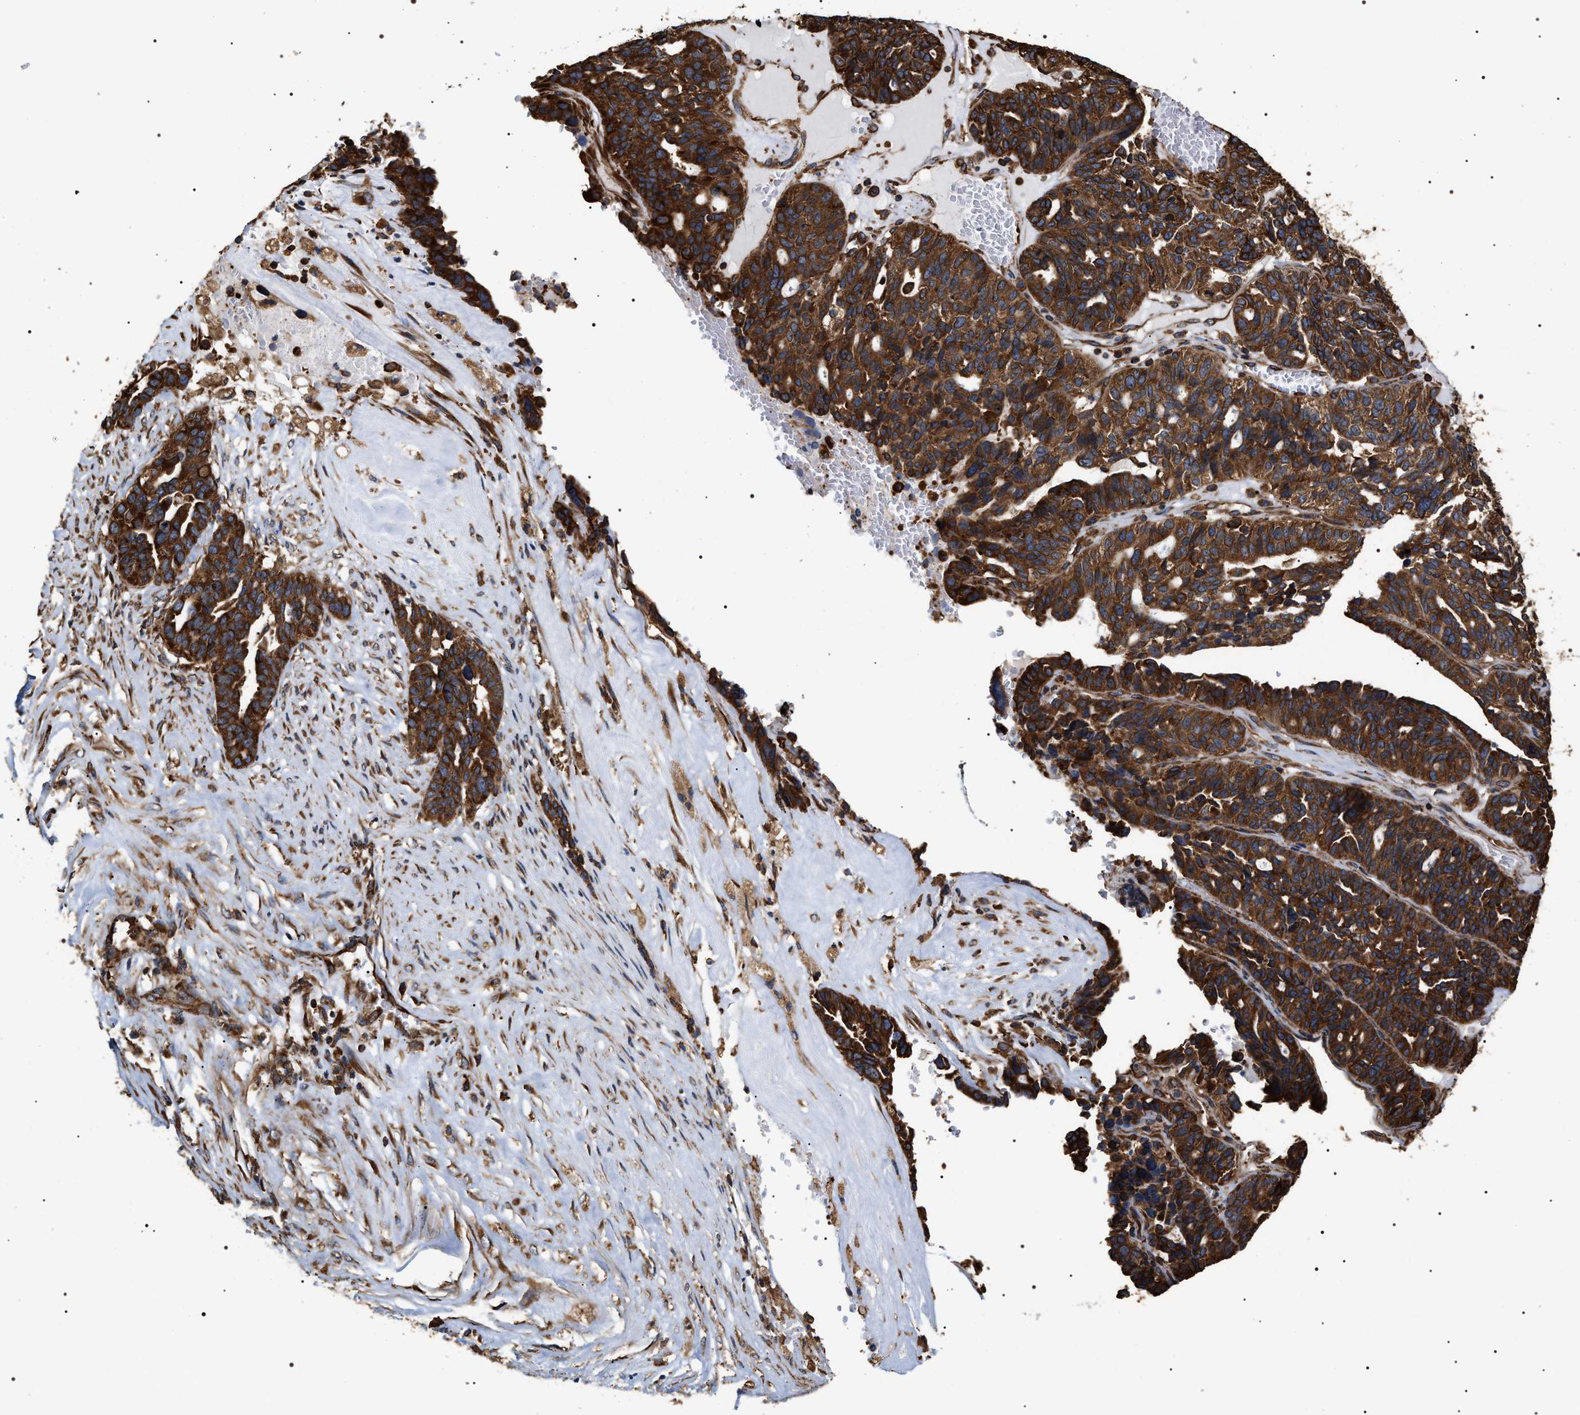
{"staining": {"intensity": "strong", "quantity": ">75%", "location": "cytoplasmic/membranous"}, "tissue": "ovarian cancer", "cell_type": "Tumor cells", "image_type": "cancer", "snomed": [{"axis": "morphology", "description": "Cystadenocarcinoma, serous, NOS"}, {"axis": "topography", "description": "Ovary"}], "caption": "A micrograph of ovarian cancer stained for a protein displays strong cytoplasmic/membranous brown staining in tumor cells. (IHC, brightfield microscopy, high magnification).", "gene": "SERBP1", "patient": {"sex": "female", "age": 59}}